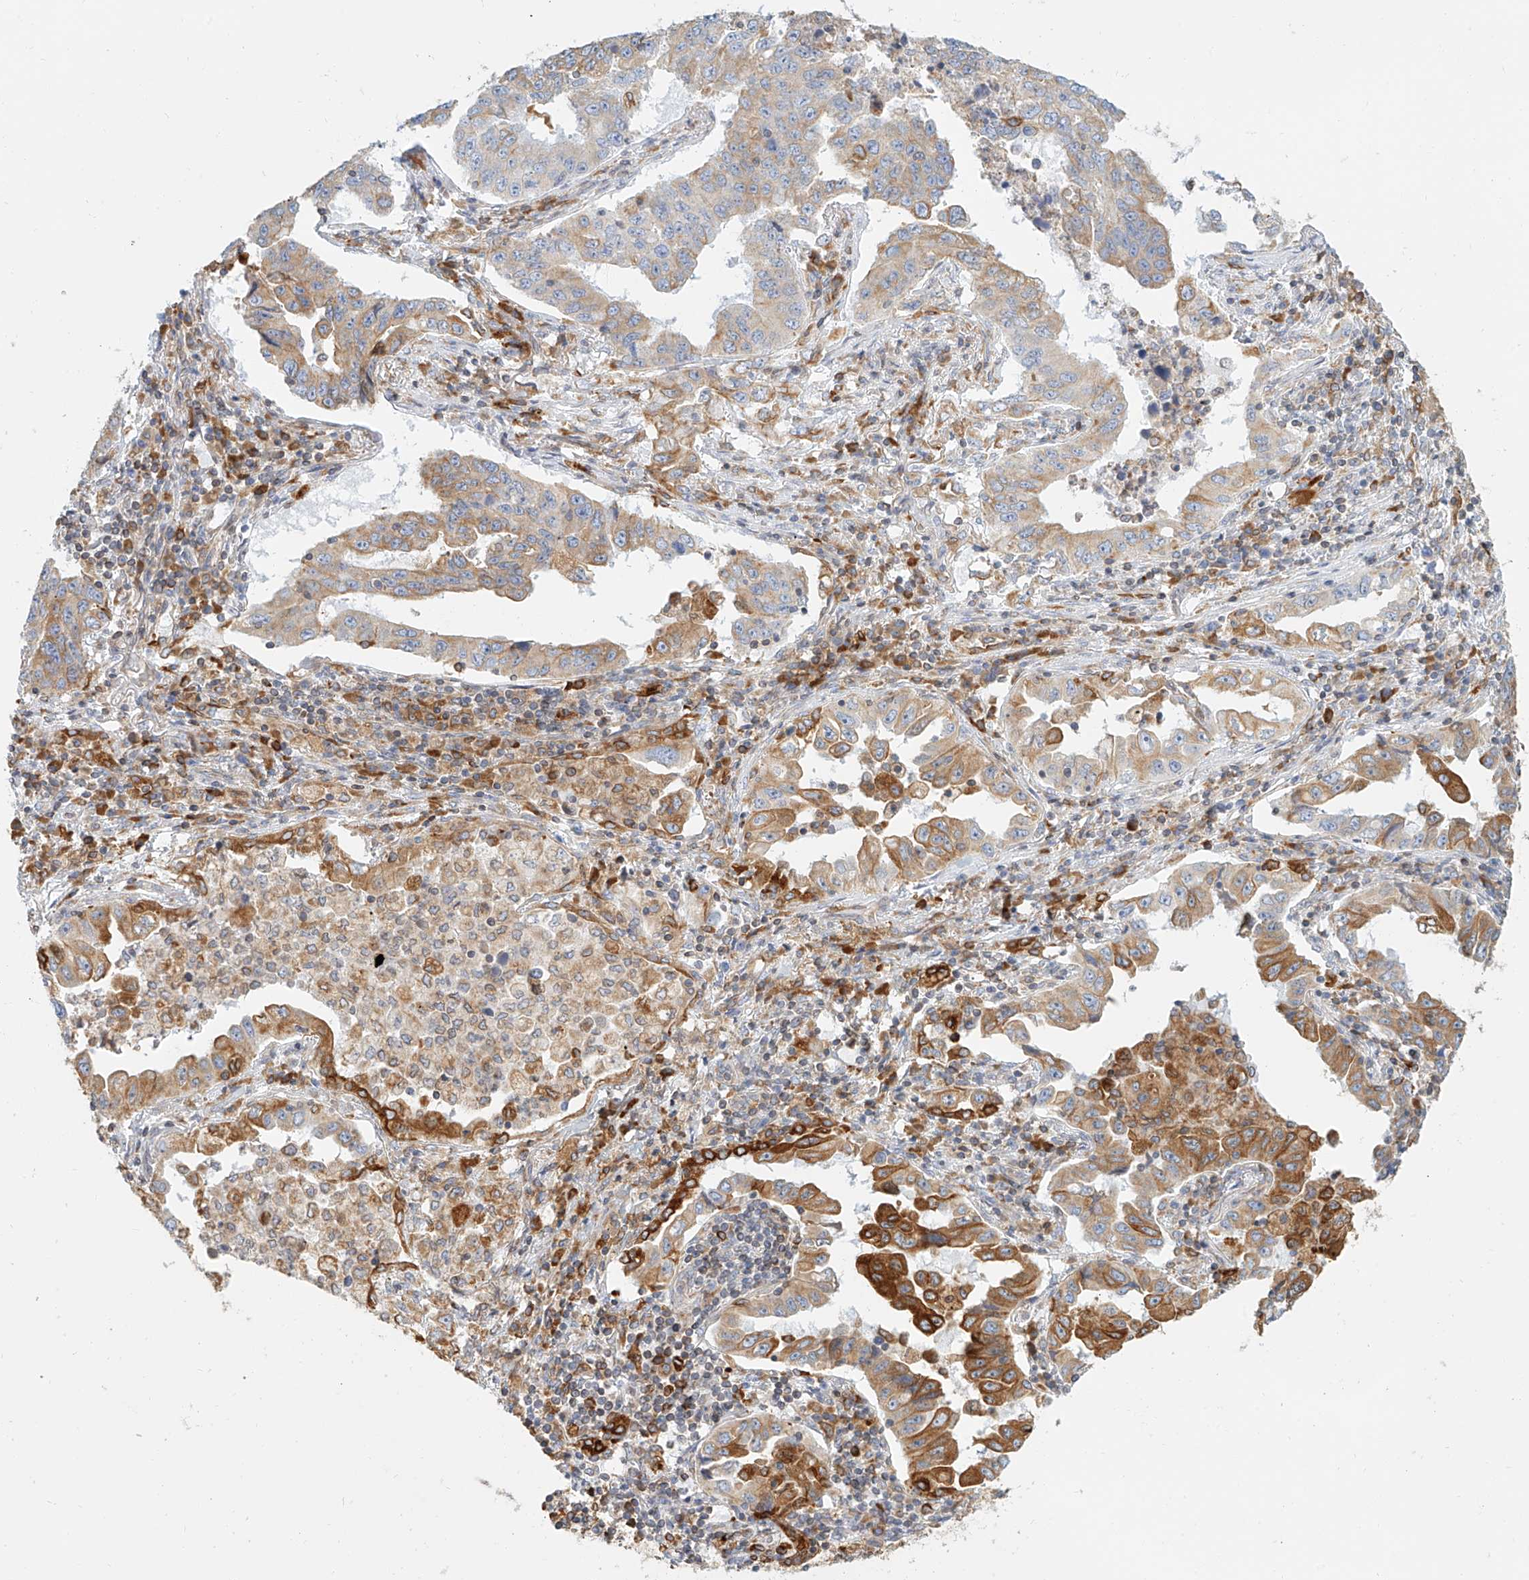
{"staining": {"intensity": "moderate", "quantity": "<25%", "location": "cytoplasmic/membranous"}, "tissue": "lung cancer", "cell_type": "Tumor cells", "image_type": "cancer", "snomed": [{"axis": "morphology", "description": "Adenocarcinoma, NOS"}, {"axis": "topography", "description": "Lung"}], "caption": "A brown stain shows moderate cytoplasmic/membranous positivity of a protein in lung adenocarcinoma tumor cells.", "gene": "DHRS7", "patient": {"sex": "female", "age": 51}}